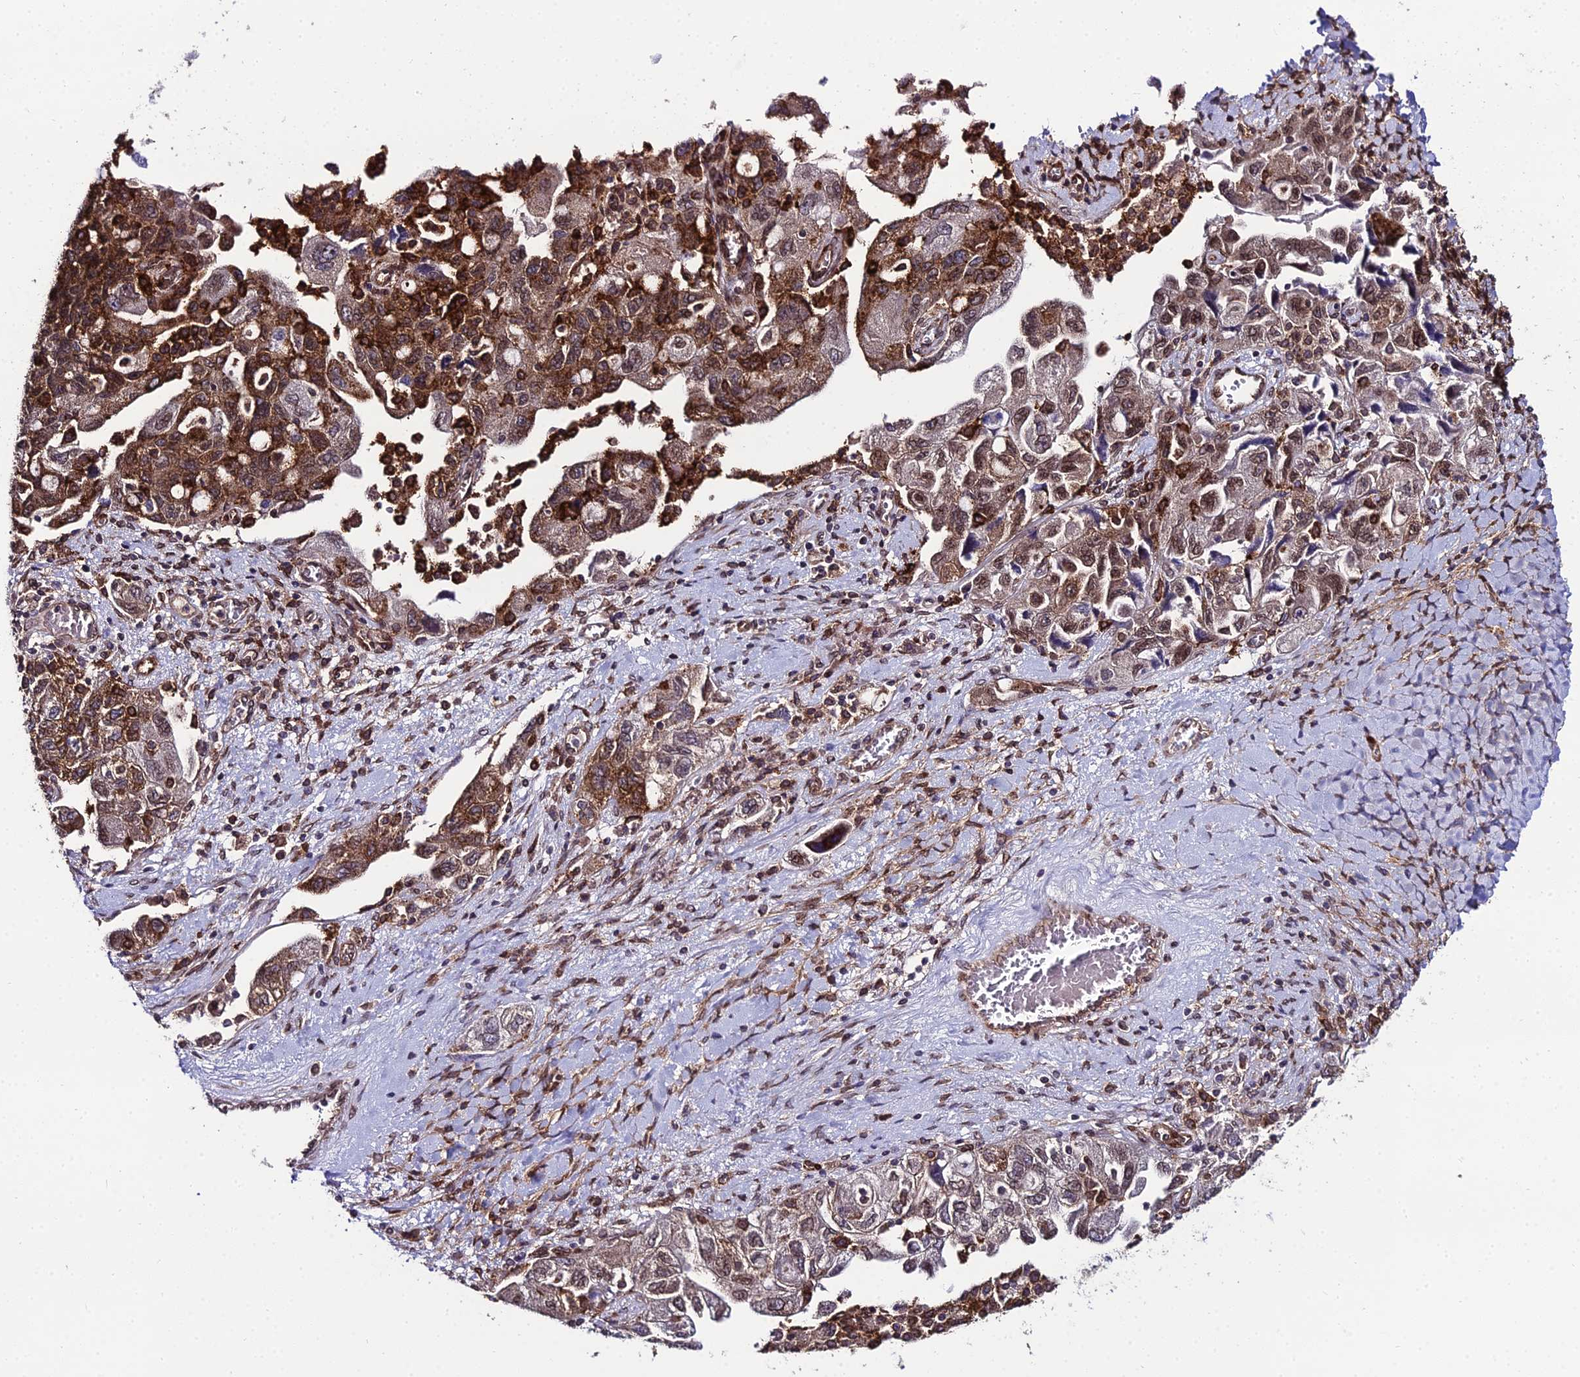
{"staining": {"intensity": "moderate", "quantity": ">75%", "location": "cytoplasmic/membranous,nuclear"}, "tissue": "ovarian cancer", "cell_type": "Tumor cells", "image_type": "cancer", "snomed": [{"axis": "morphology", "description": "Carcinoma, NOS"}, {"axis": "morphology", "description": "Cystadenocarcinoma, serous, NOS"}, {"axis": "topography", "description": "Ovary"}], "caption": "Moderate cytoplasmic/membranous and nuclear positivity for a protein is present in about >75% of tumor cells of ovarian cancer using IHC.", "gene": "DDX19A", "patient": {"sex": "female", "age": 69}}